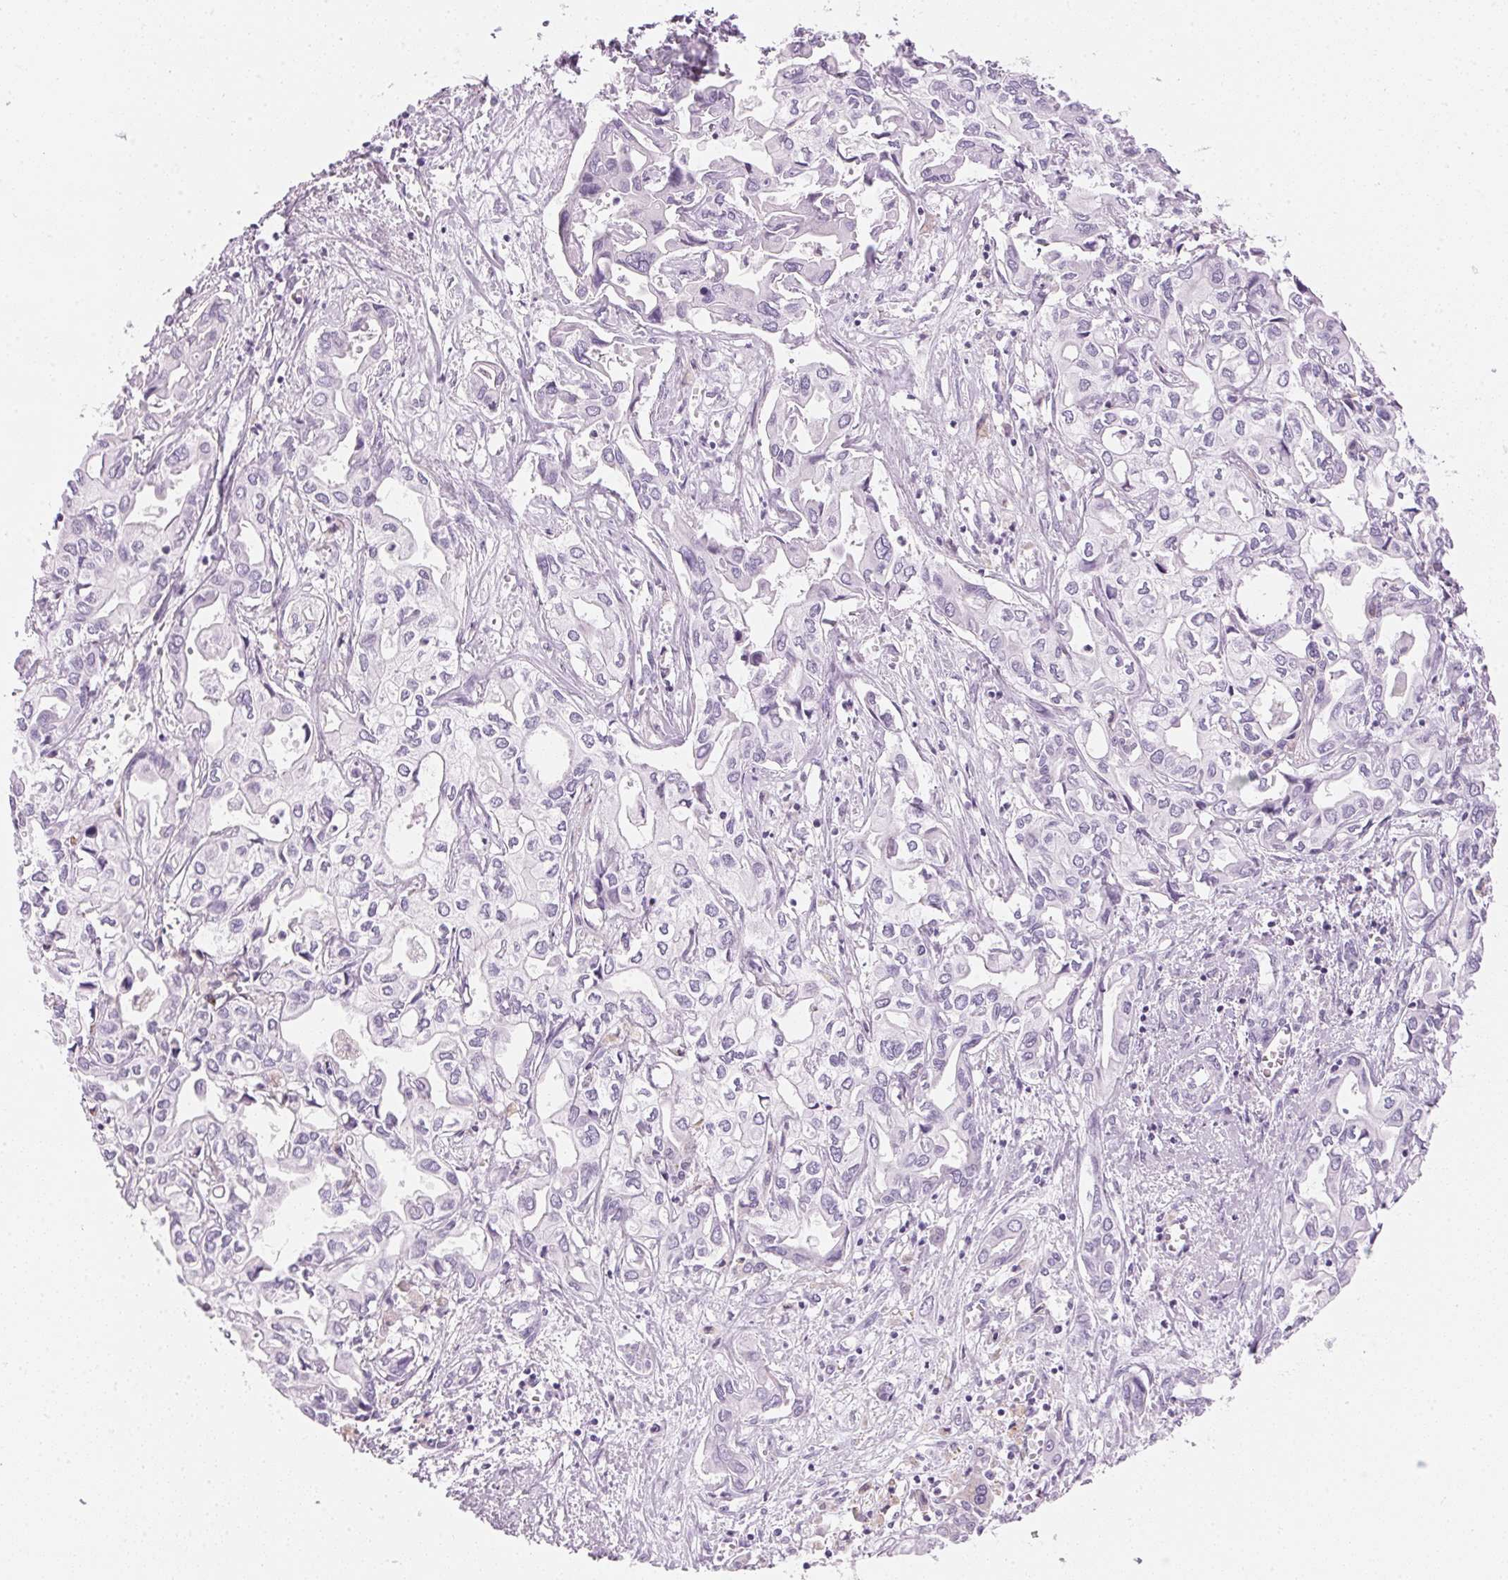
{"staining": {"intensity": "negative", "quantity": "none", "location": "none"}, "tissue": "liver cancer", "cell_type": "Tumor cells", "image_type": "cancer", "snomed": [{"axis": "morphology", "description": "Cholangiocarcinoma"}, {"axis": "topography", "description": "Liver"}], "caption": "Micrograph shows no significant protein staining in tumor cells of cholangiocarcinoma (liver).", "gene": "IGFBP1", "patient": {"sex": "female", "age": 64}}